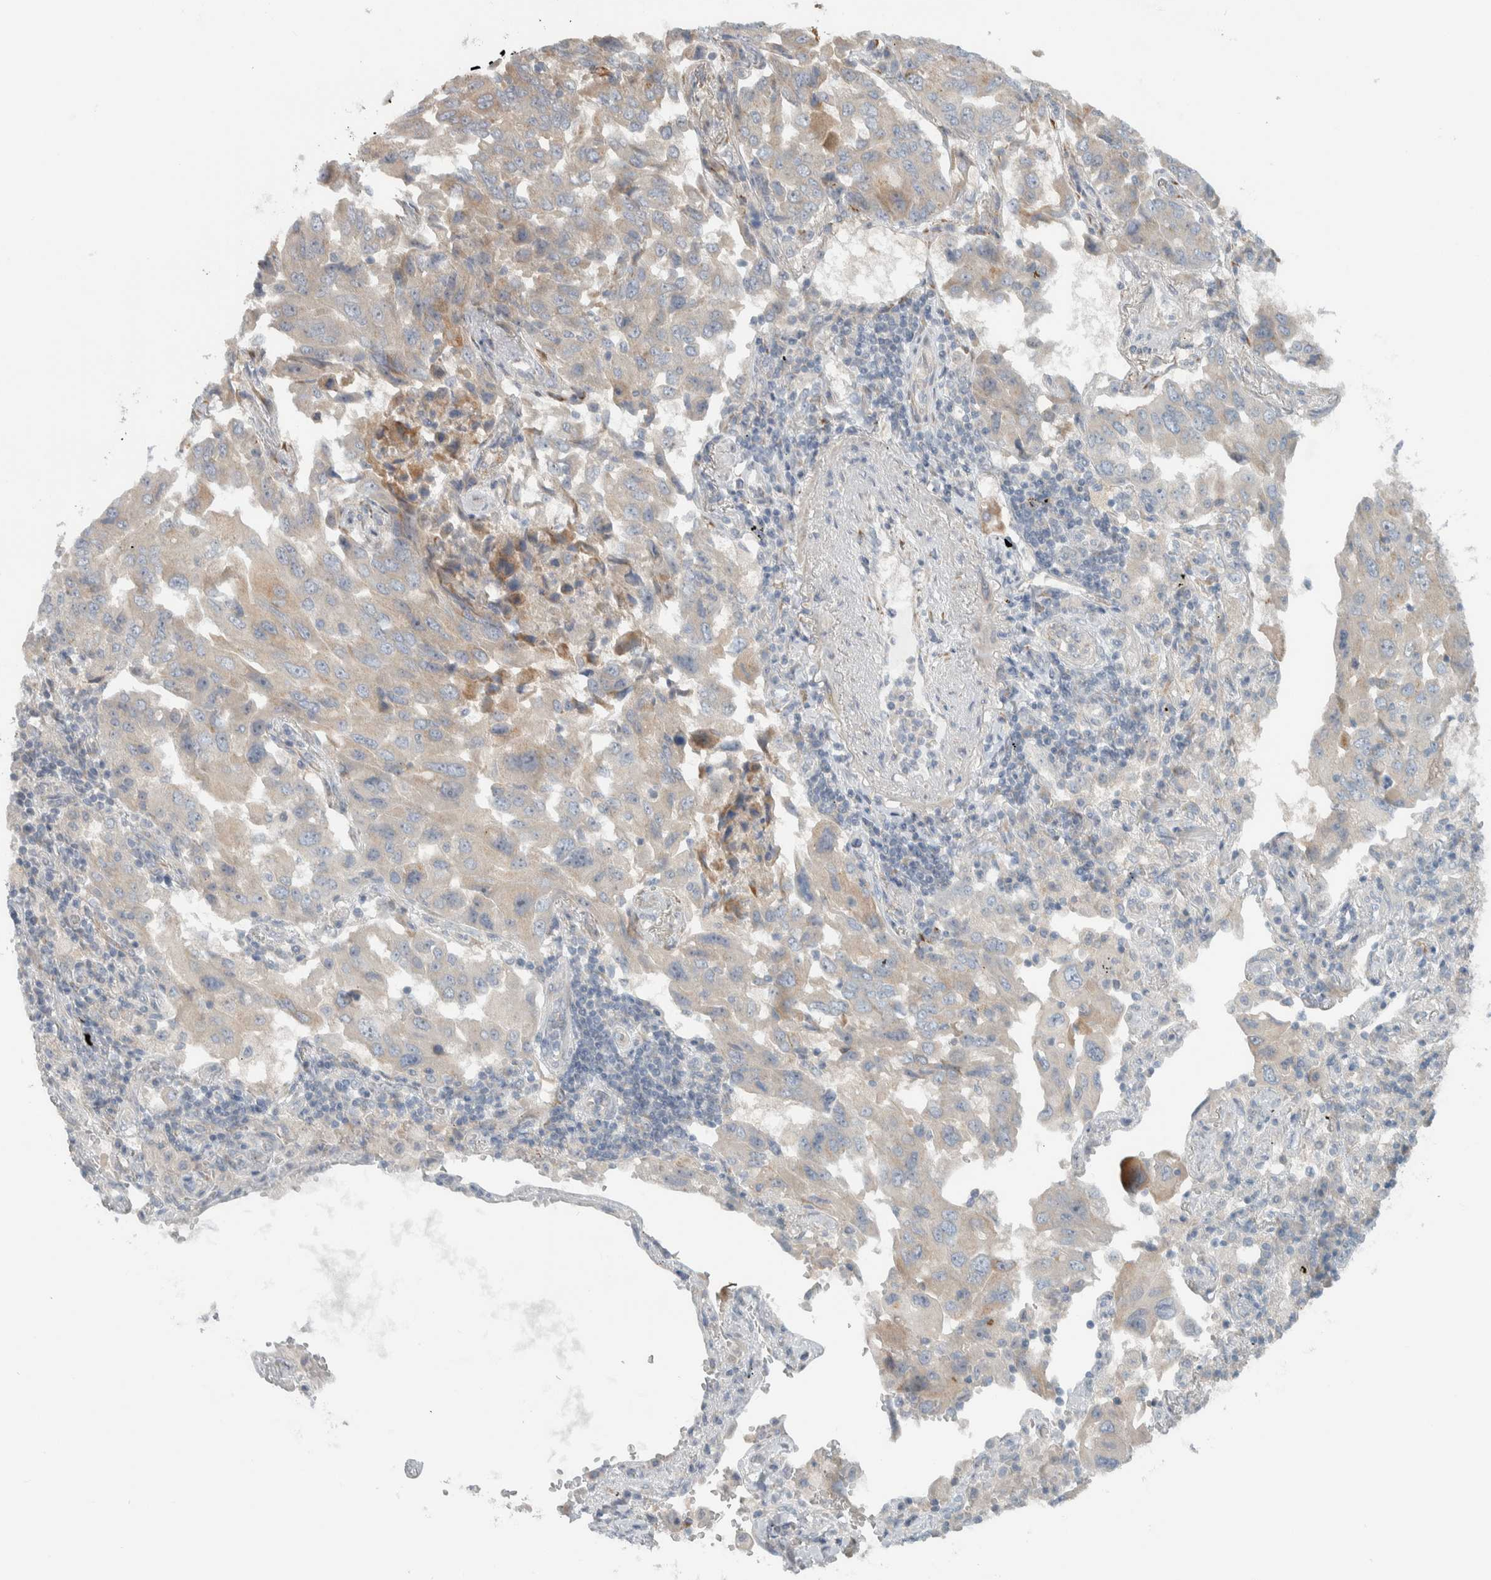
{"staining": {"intensity": "weak", "quantity": "<25%", "location": "cytoplasmic/membranous"}, "tissue": "lung cancer", "cell_type": "Tumor cells", "image_type": "cancer", "snomed": [{"axis": "morphology", "description": "Adenocarcinoma, NOS"}, {"axis": "topography", "description": "Lung"}], "caption": "A photomicrograph of adenocarcinoma (lung) stained for a protein displays no brown staining in tumor cells.", "gene": "HGS", "patient": {"sex": "female", "age": 65}}